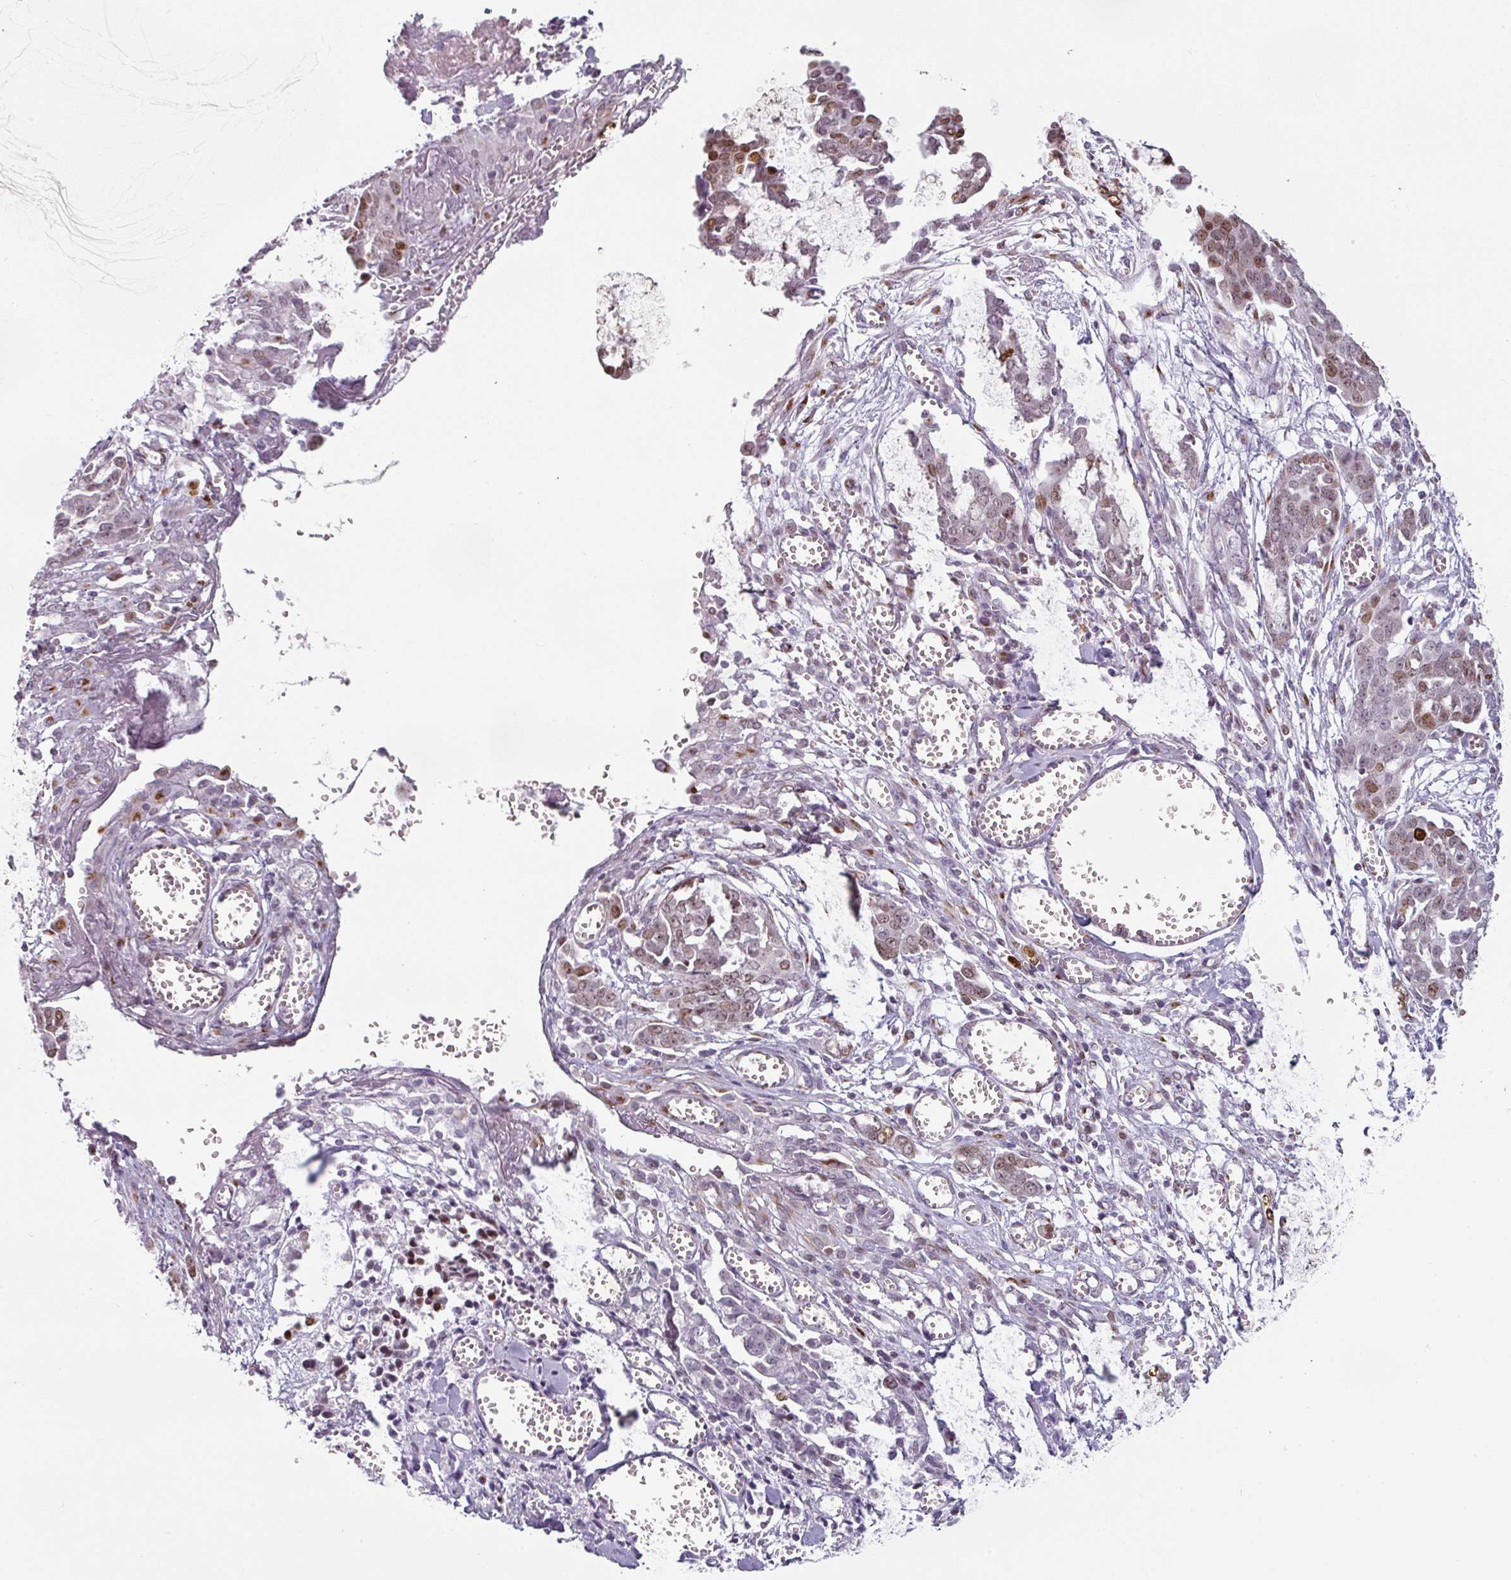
{"staining": {"intensity": "moderate", "quantity": ">75%", "location": "nuclear"}, "tissue": "ovarian cancer", "cell_type": "Tumor cells", "image_type": "cancer", "snomed": [{"axis": "morphology", "description": "Cystadenocarcinoma, serous, NOS"}, {"axis": "topography", "description": "Soft tissue"}, {"axis": "topography", "description": "Ovary"}], "caption": "Immunohistochemistry image of human ovarian cancer (serous cystadenocarcinoma) stained for a protein (brown), which demonstrates medium levels of moderate nuclear staining in about >75% of tumor cells.", "gene": "SYT8", "patient": {"sex": "female", "age": 57}}